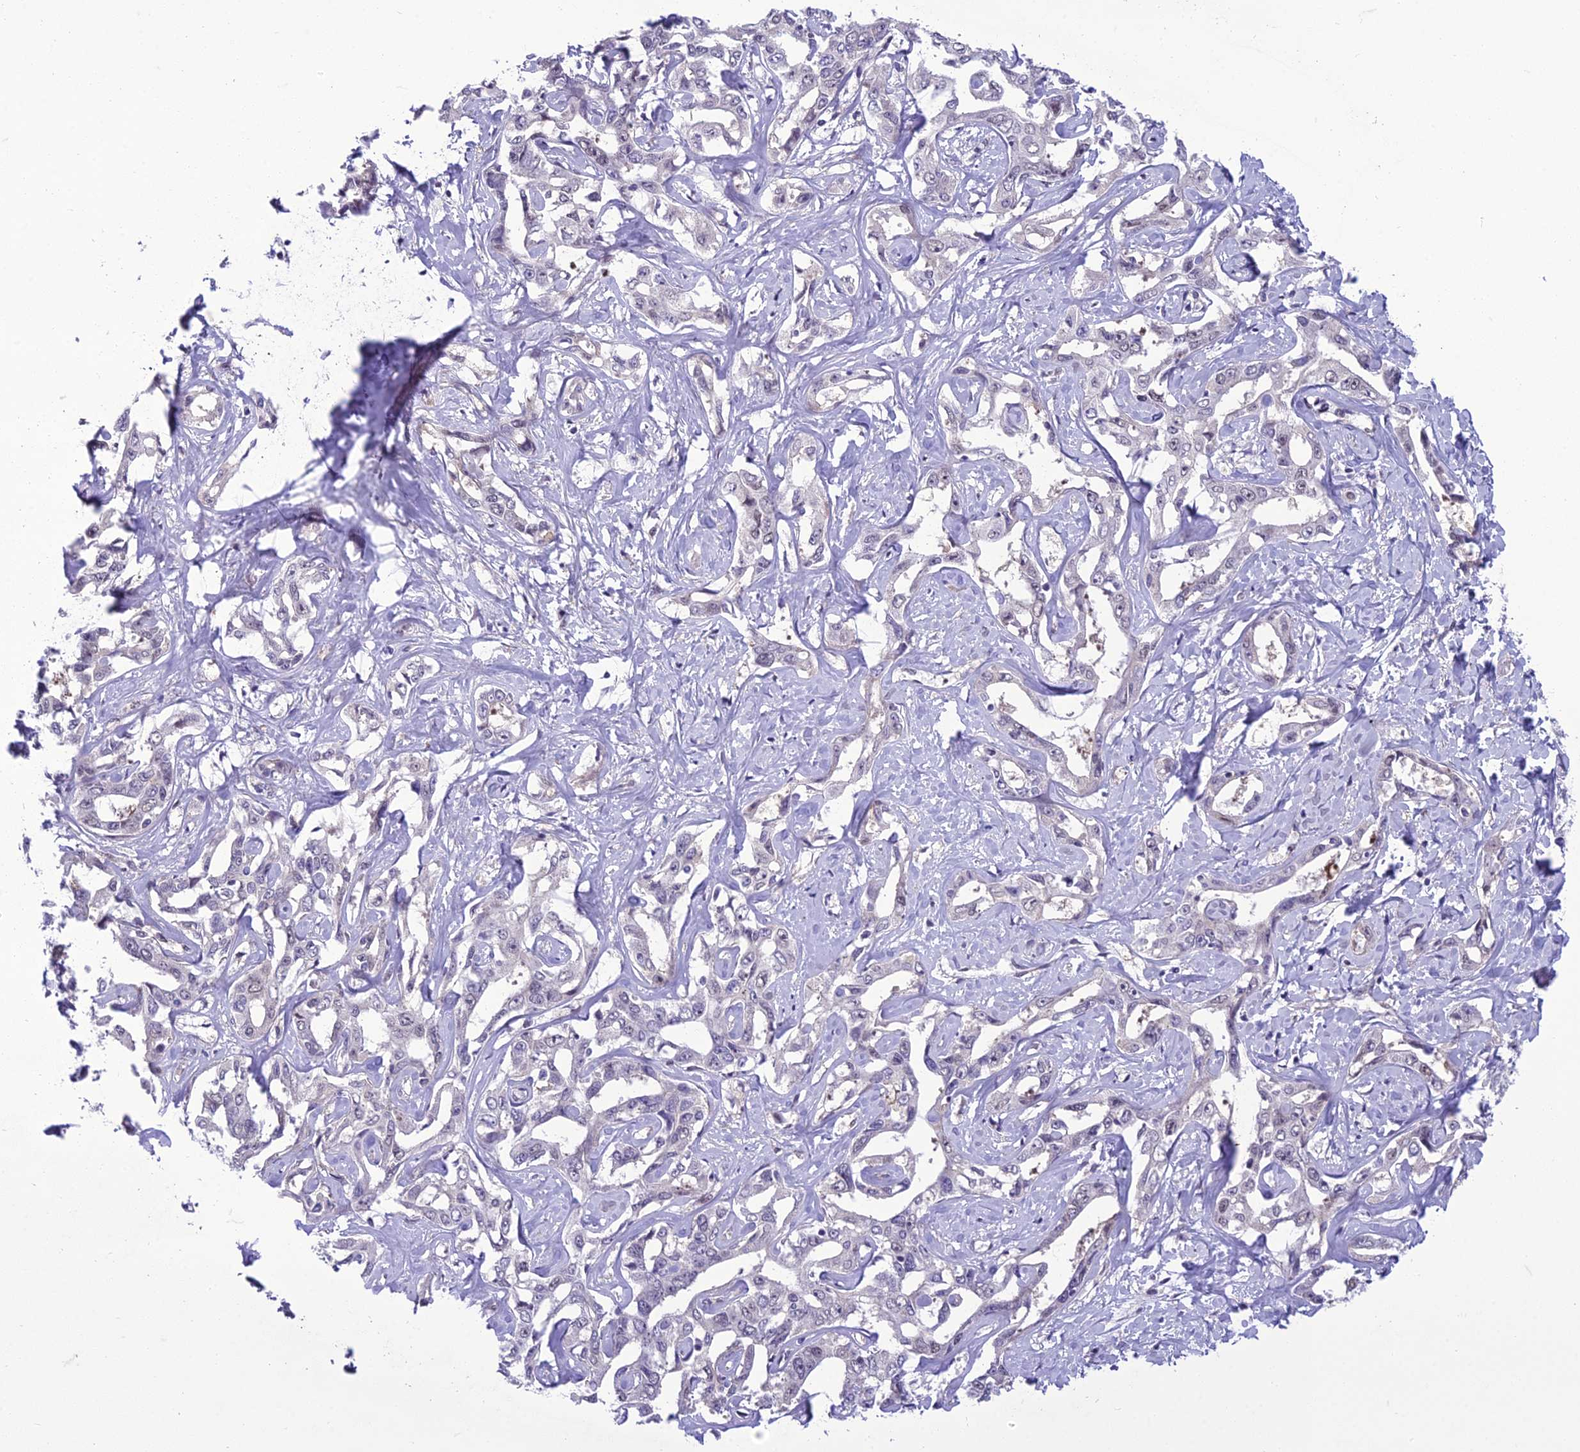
{"staining": {"intensity": "negative", "quantity": "none", "location": "none"}, "tissue": "liver cancer", "cell_type": "Tumor cells", "image_type": "cancer", "snomed": [{"axis": "morphology", "description": "Cholangiocarcinoma"}, {"axis": "topography", "description": "Liver"}], "caption": "This is a image of immunohistochemistry staining of liver cancer (cholangiocarcinoma), which shows no positivity in tumor cells. Brightfield microscopy of immunohistochemistry (IHC) stained with DAB (brown) and hematoxylin (blue), captured at high magnification.", "gene": "GAB4", "patient": {"sex": "male", "age": 59}}